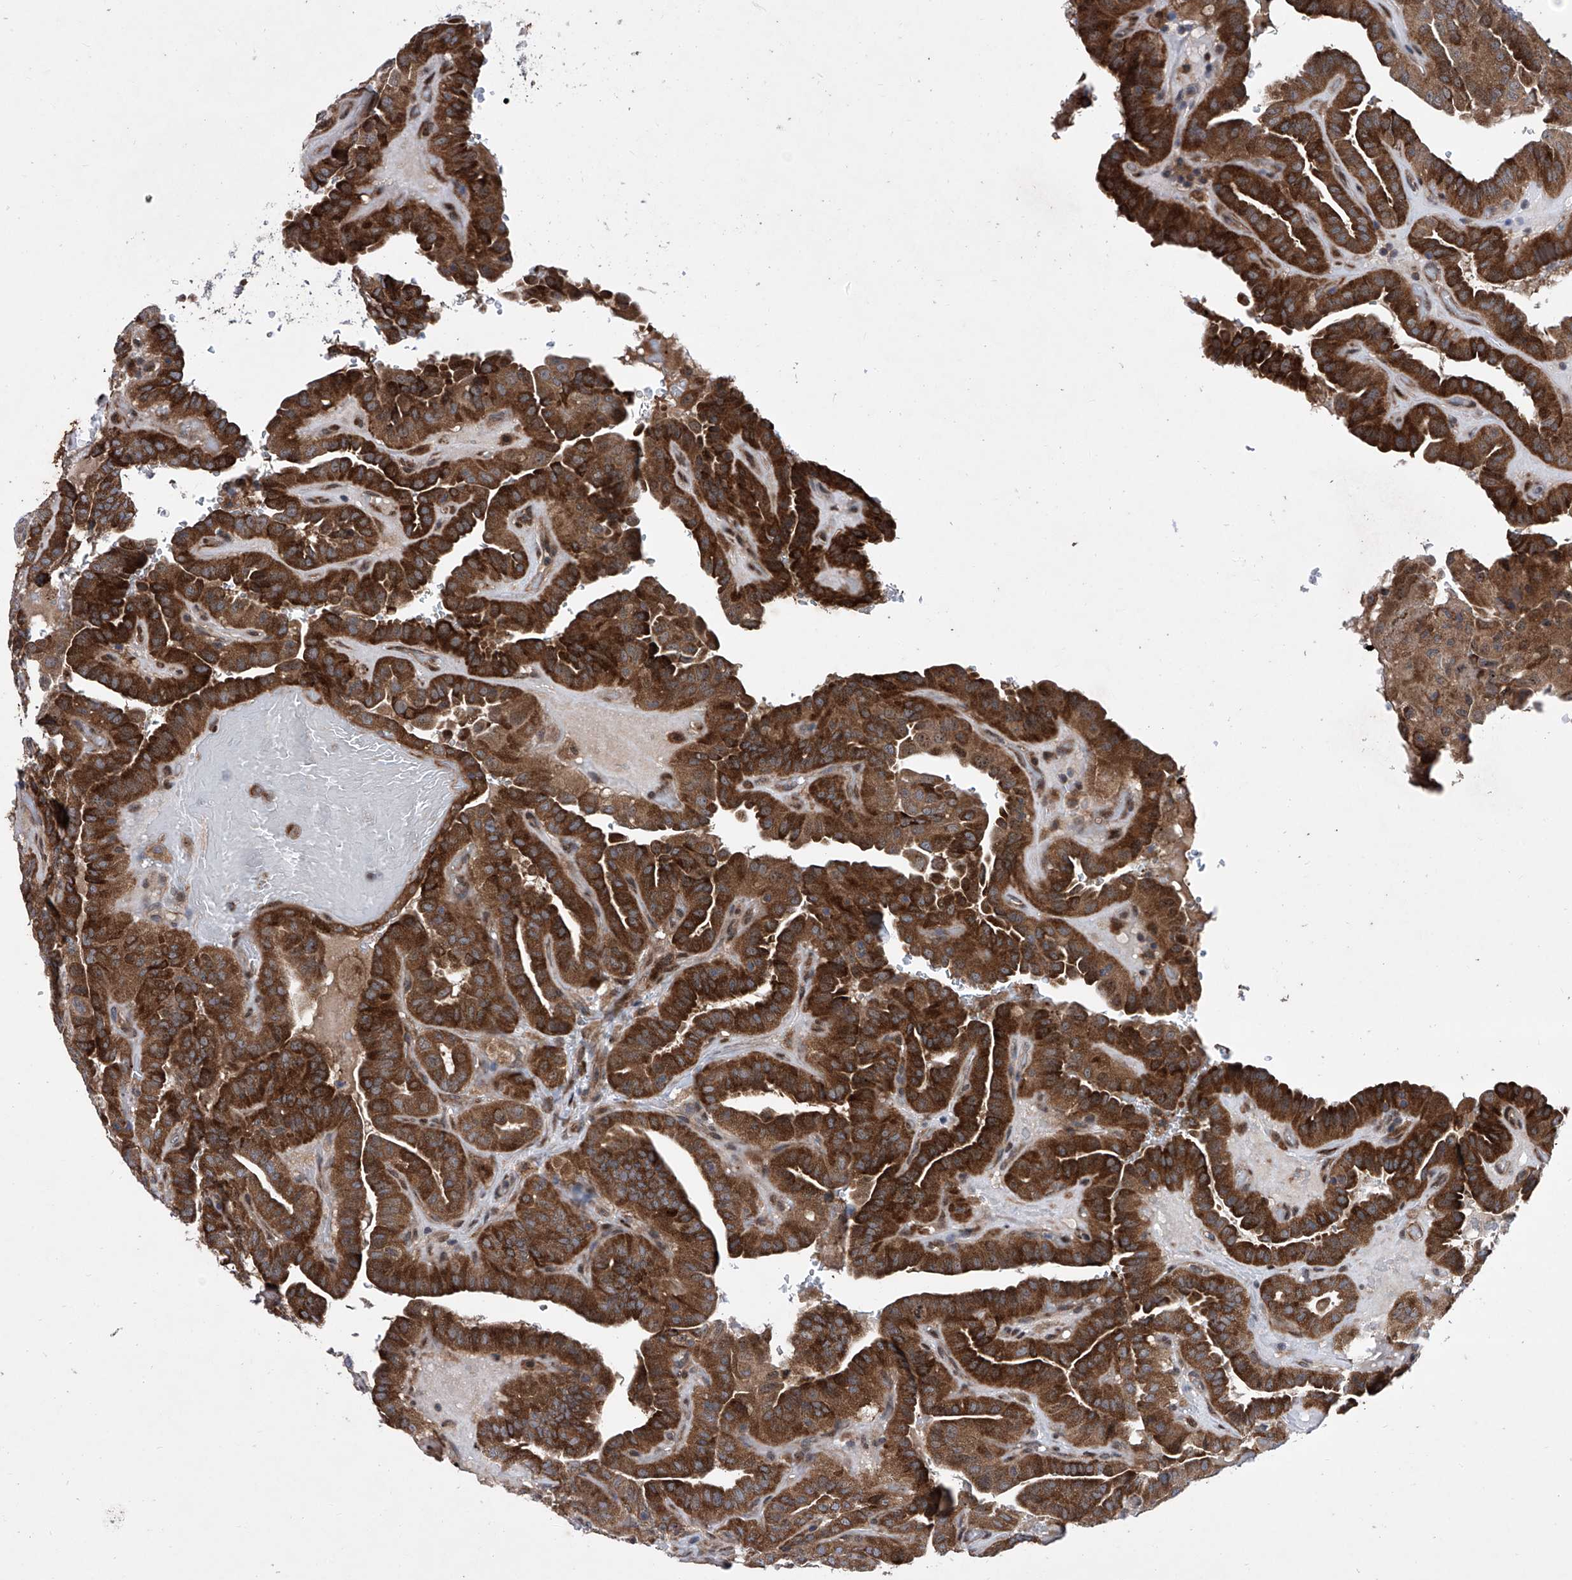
{"staining": {"intensity": "strong", "quantity": ">75%", "location": "cytoplasmic/membranous"}, "tissue": "thyroid cancer", "cell_type": "Tumor cells", "image_type": "cancer", "snomed": [{"axis": "morphology", "description": "Papillary adenocarcinoma, NOS"}, {"axis": "topography", "description": "Thyroid gland"}], "caption": "Protein staining displays strong cytoplasmic/membranous staining in approximately >75% of tumor cells in thyroid papillary adenocarcinoma.", "gene": "KTI12", "patient": {"sex": "male", "age": 77}}